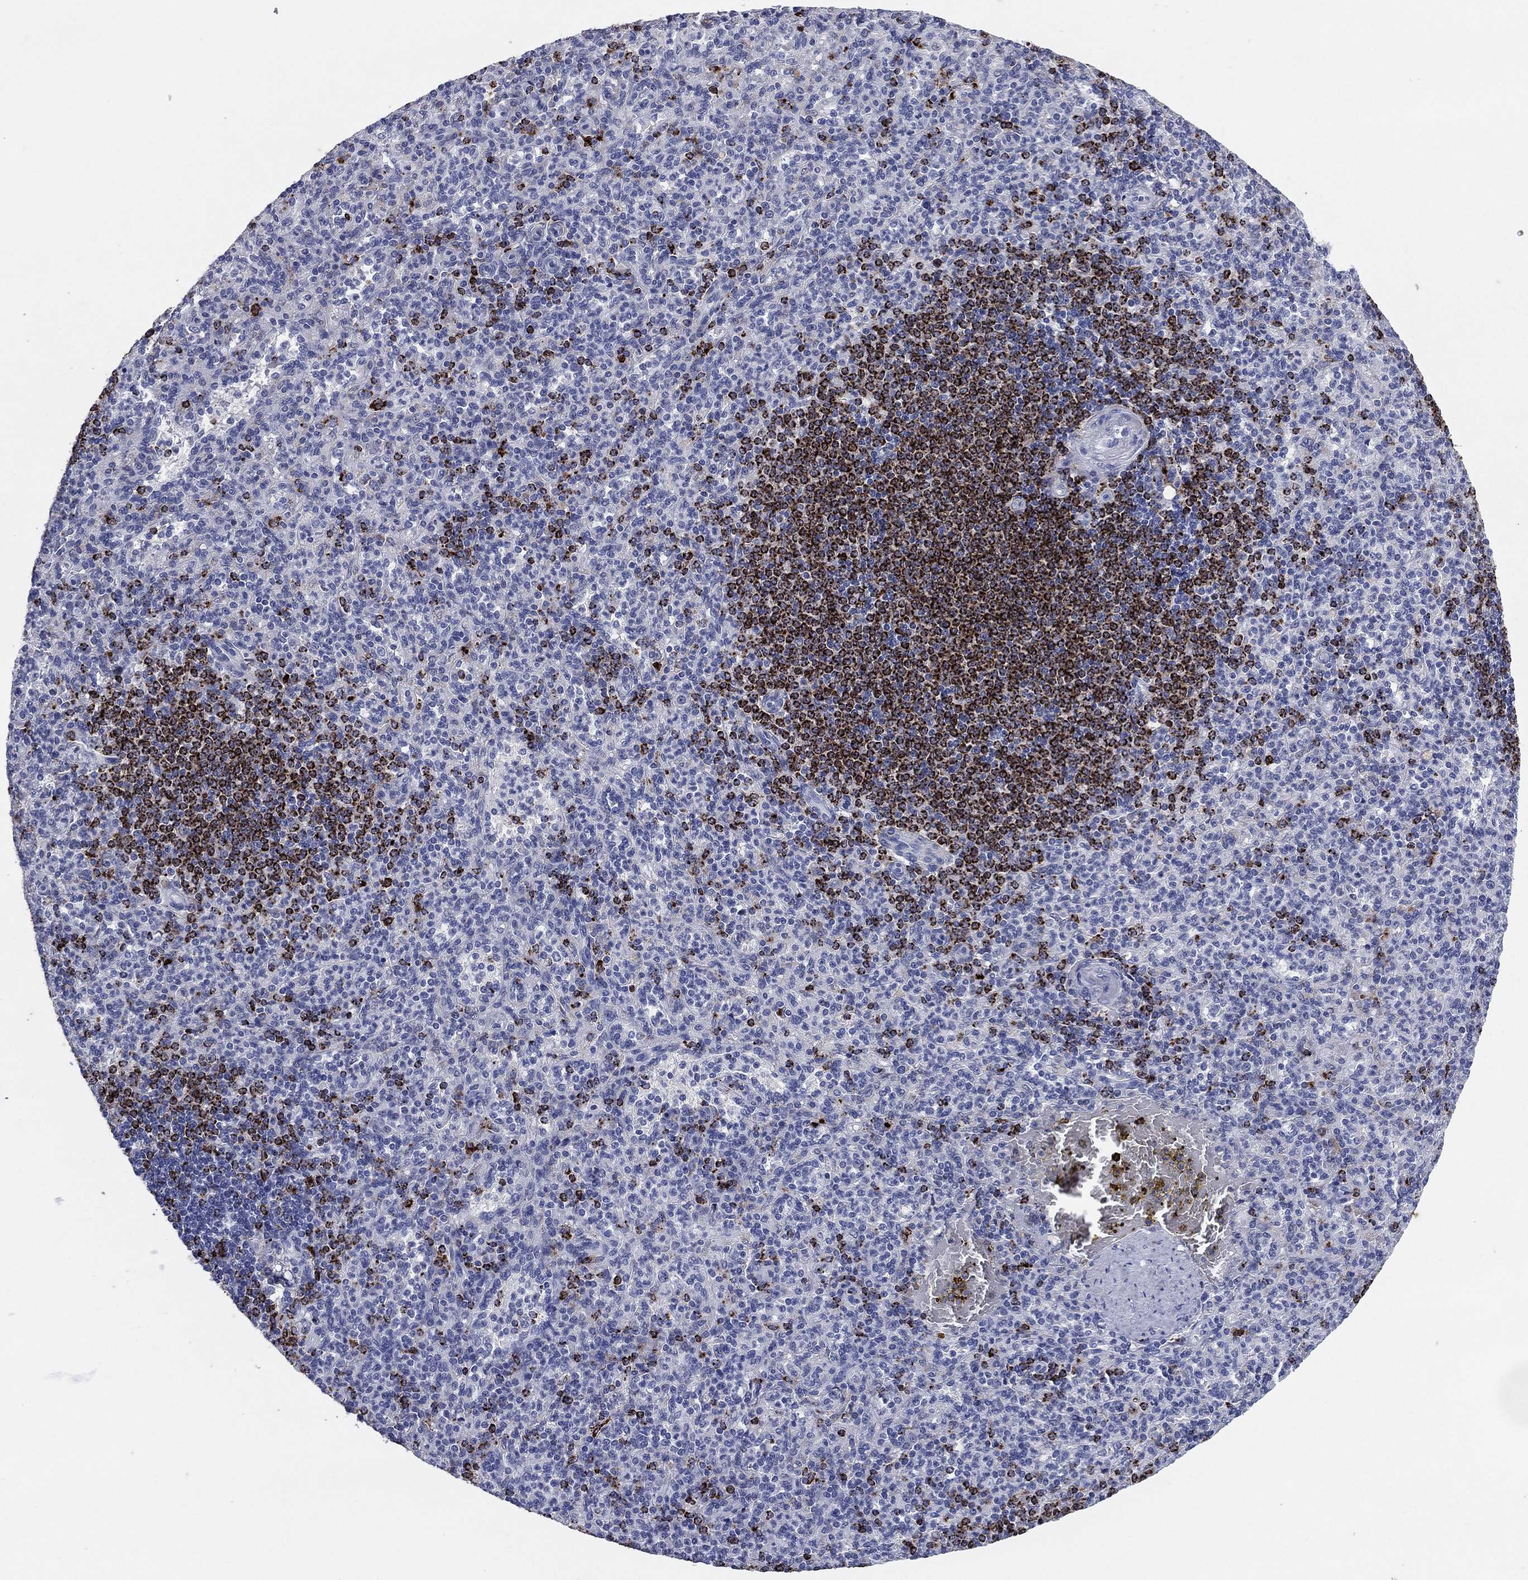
{"staining": {"intensity": "strong", "quantity": "<25%", "location": "cytoplasmic/membranous"}, "tissue": "spleen", "cell_type": "Cells in red pulp", "image_type": "normal", "snomed": [{"axis": "morphology", "description": "Normal tissue, NOS"}, {"axis": "topography", "description": "Spleen"}], "caption": "The micrograph demonstrates staining of normal spleen, revealing strong cytoplasmic/membranous protein staining (brown color) within cells in red pulp.", "gene": "HLA", "patient": {"sex": "female", "age": 74}}